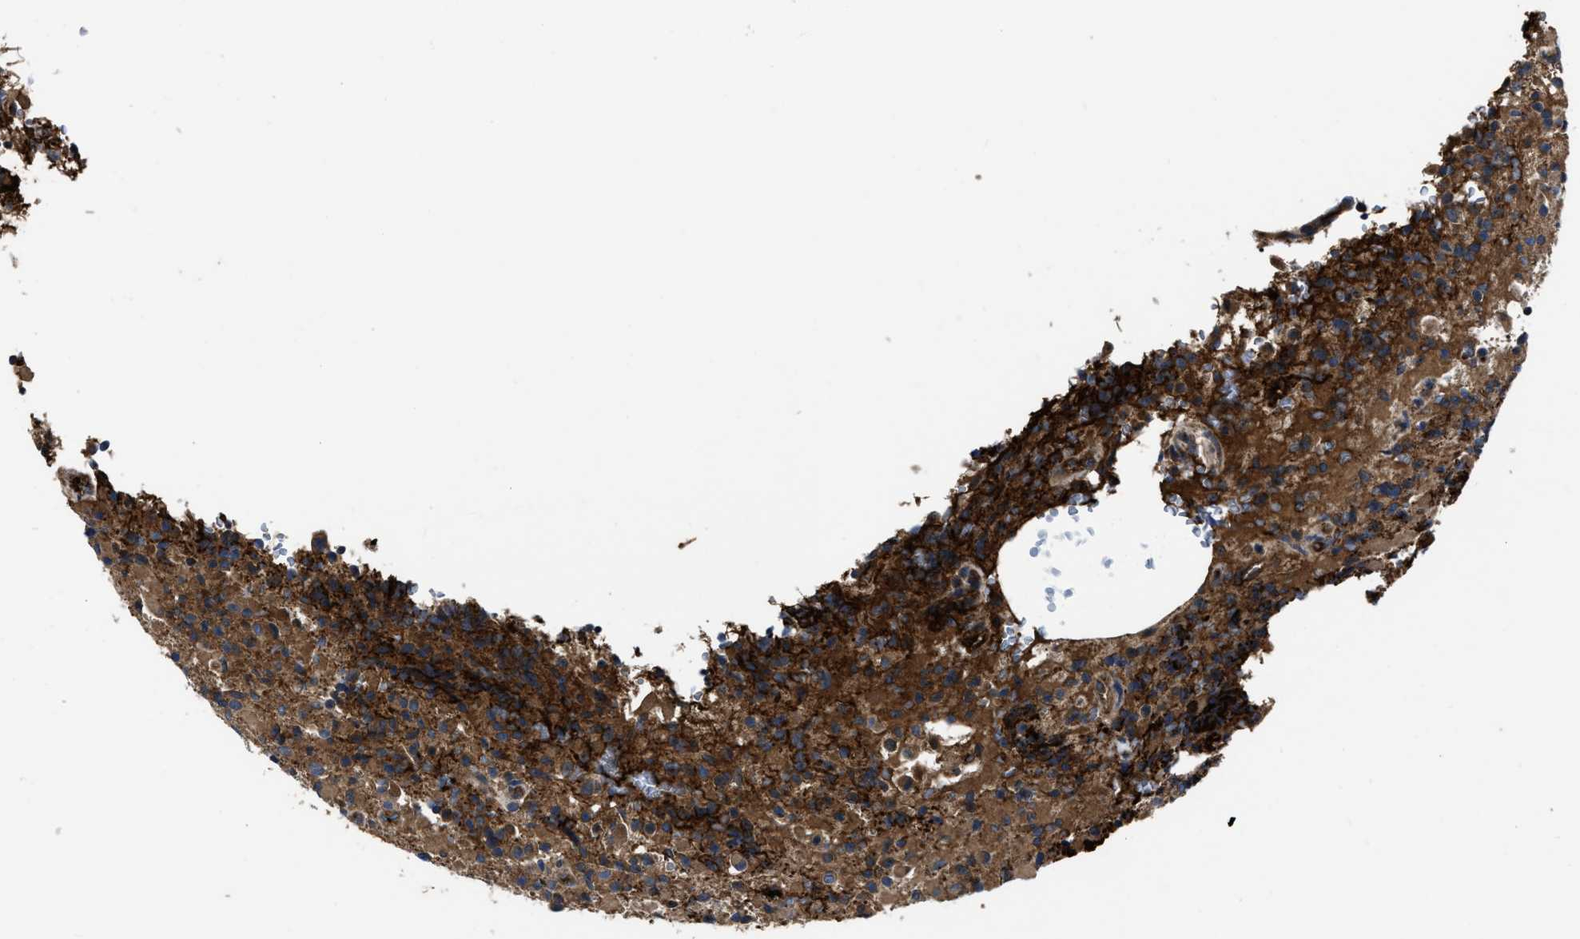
{"staining": {"intensity": "moderate", "quantity": ">75%", "location": "cytoplasmic/membranous"}, "tissue": "glioma", "cell_type": "Tumor cells", "image_type": "cancer", "snomed": [{"axis": "morphology", "description": "Glioma, malignant, High grade"}, {"axis": "topography", "description": "Brain"}], "caption": "Moderate cytoplasmic/membranous positivity is identified in about >75% of tumor cells in glioma.", "gene": "ERC1", "patient": {"sex": "male", "age": 71}}